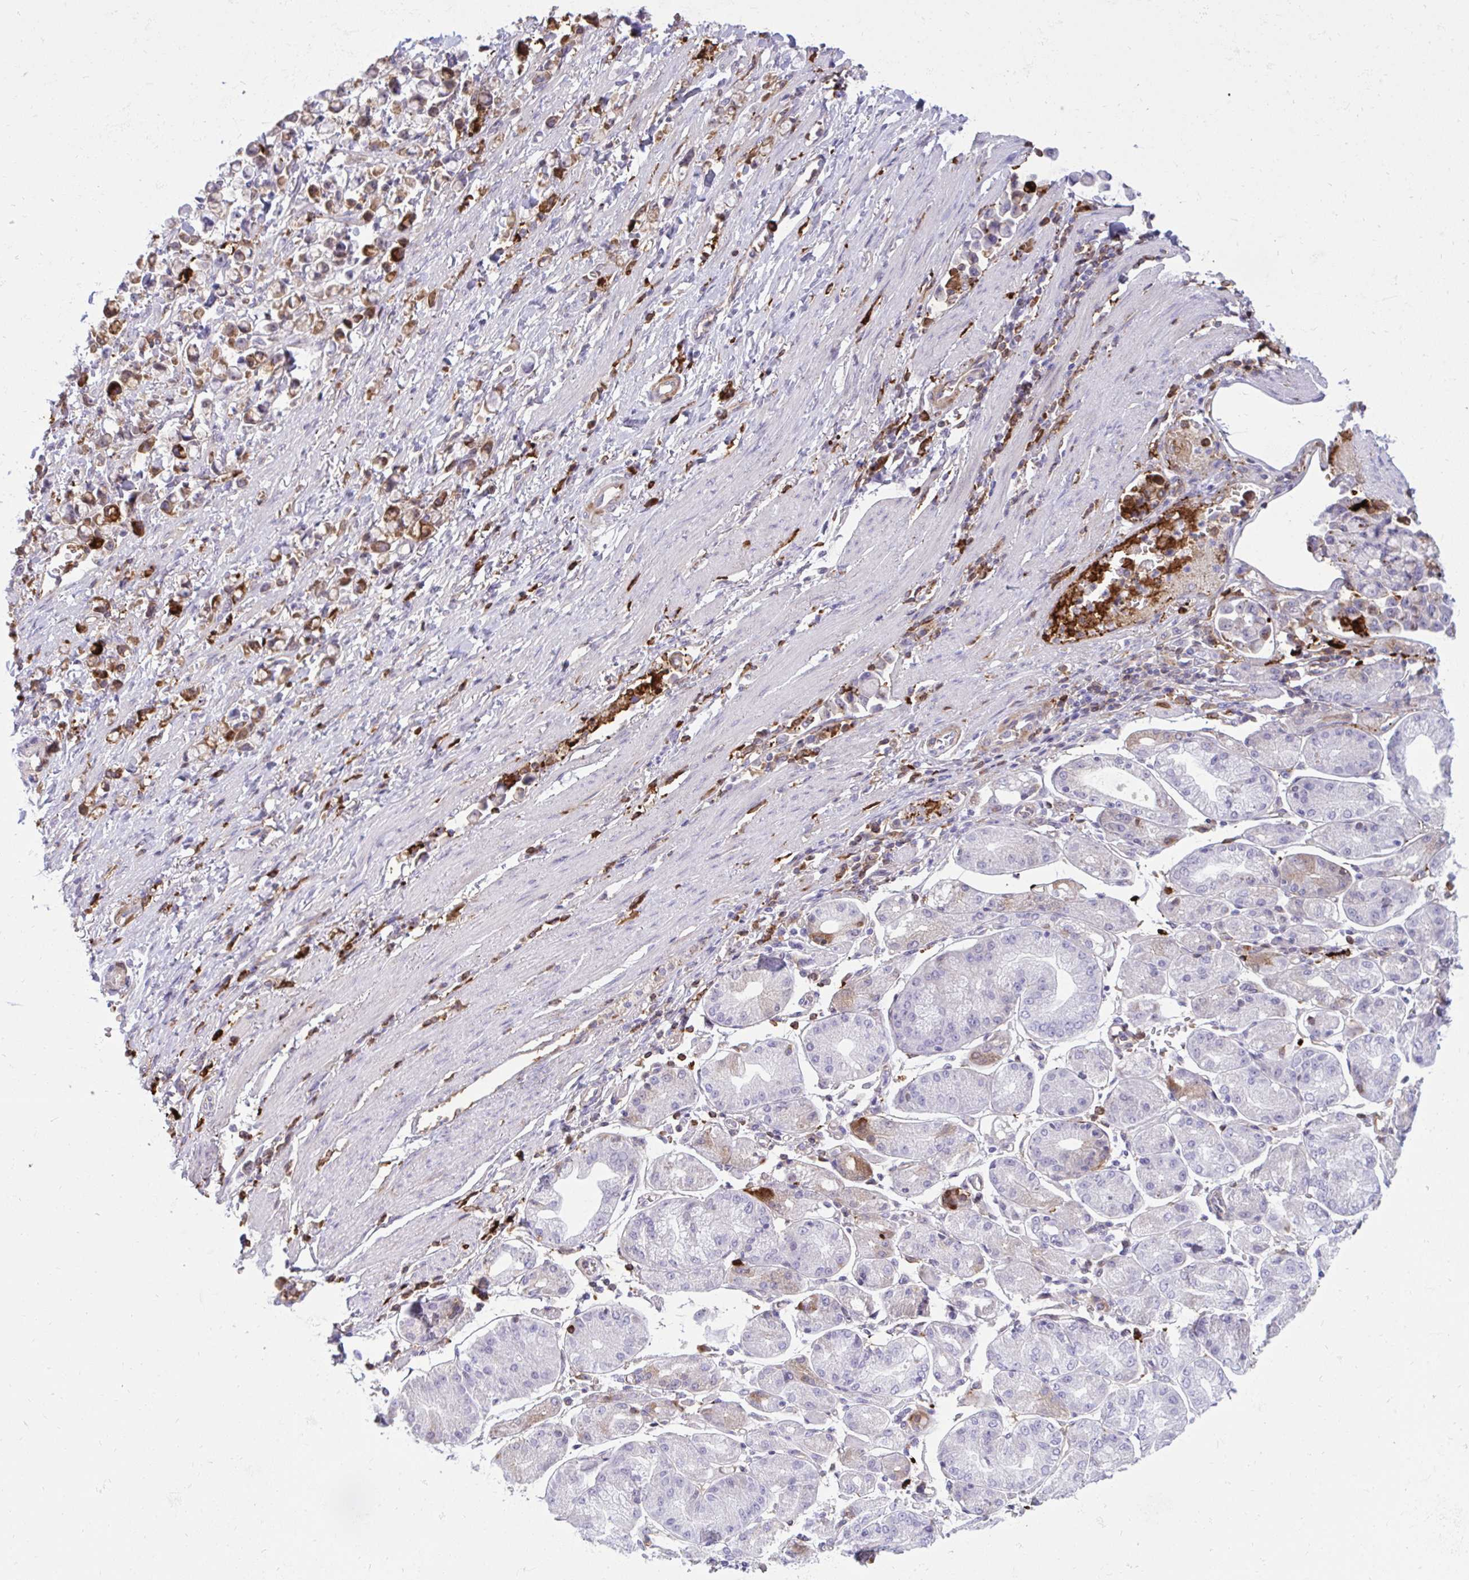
{"staining": {"intensity": "moderate", "quantity": "25%-75%", "location": "cytoplasmic/membranous"}, "tissue": "stomach cancer", "cell_type": "Tumor cells", "image_type": "cancer", "snomed": [{"axis": "morphology", "description": "Adenocarcinoma, NOS"}, {"axis": "topography", "description": "Stomach"}], "caption": "The histopathology image reveals a brown stain indicating the presence of a protein in the cytoplasmic/membranous of tumor cells in stomach cancer (adenocarcinoma).", "gene": "F2", "patient": {"sex": "female", "age": 81}}